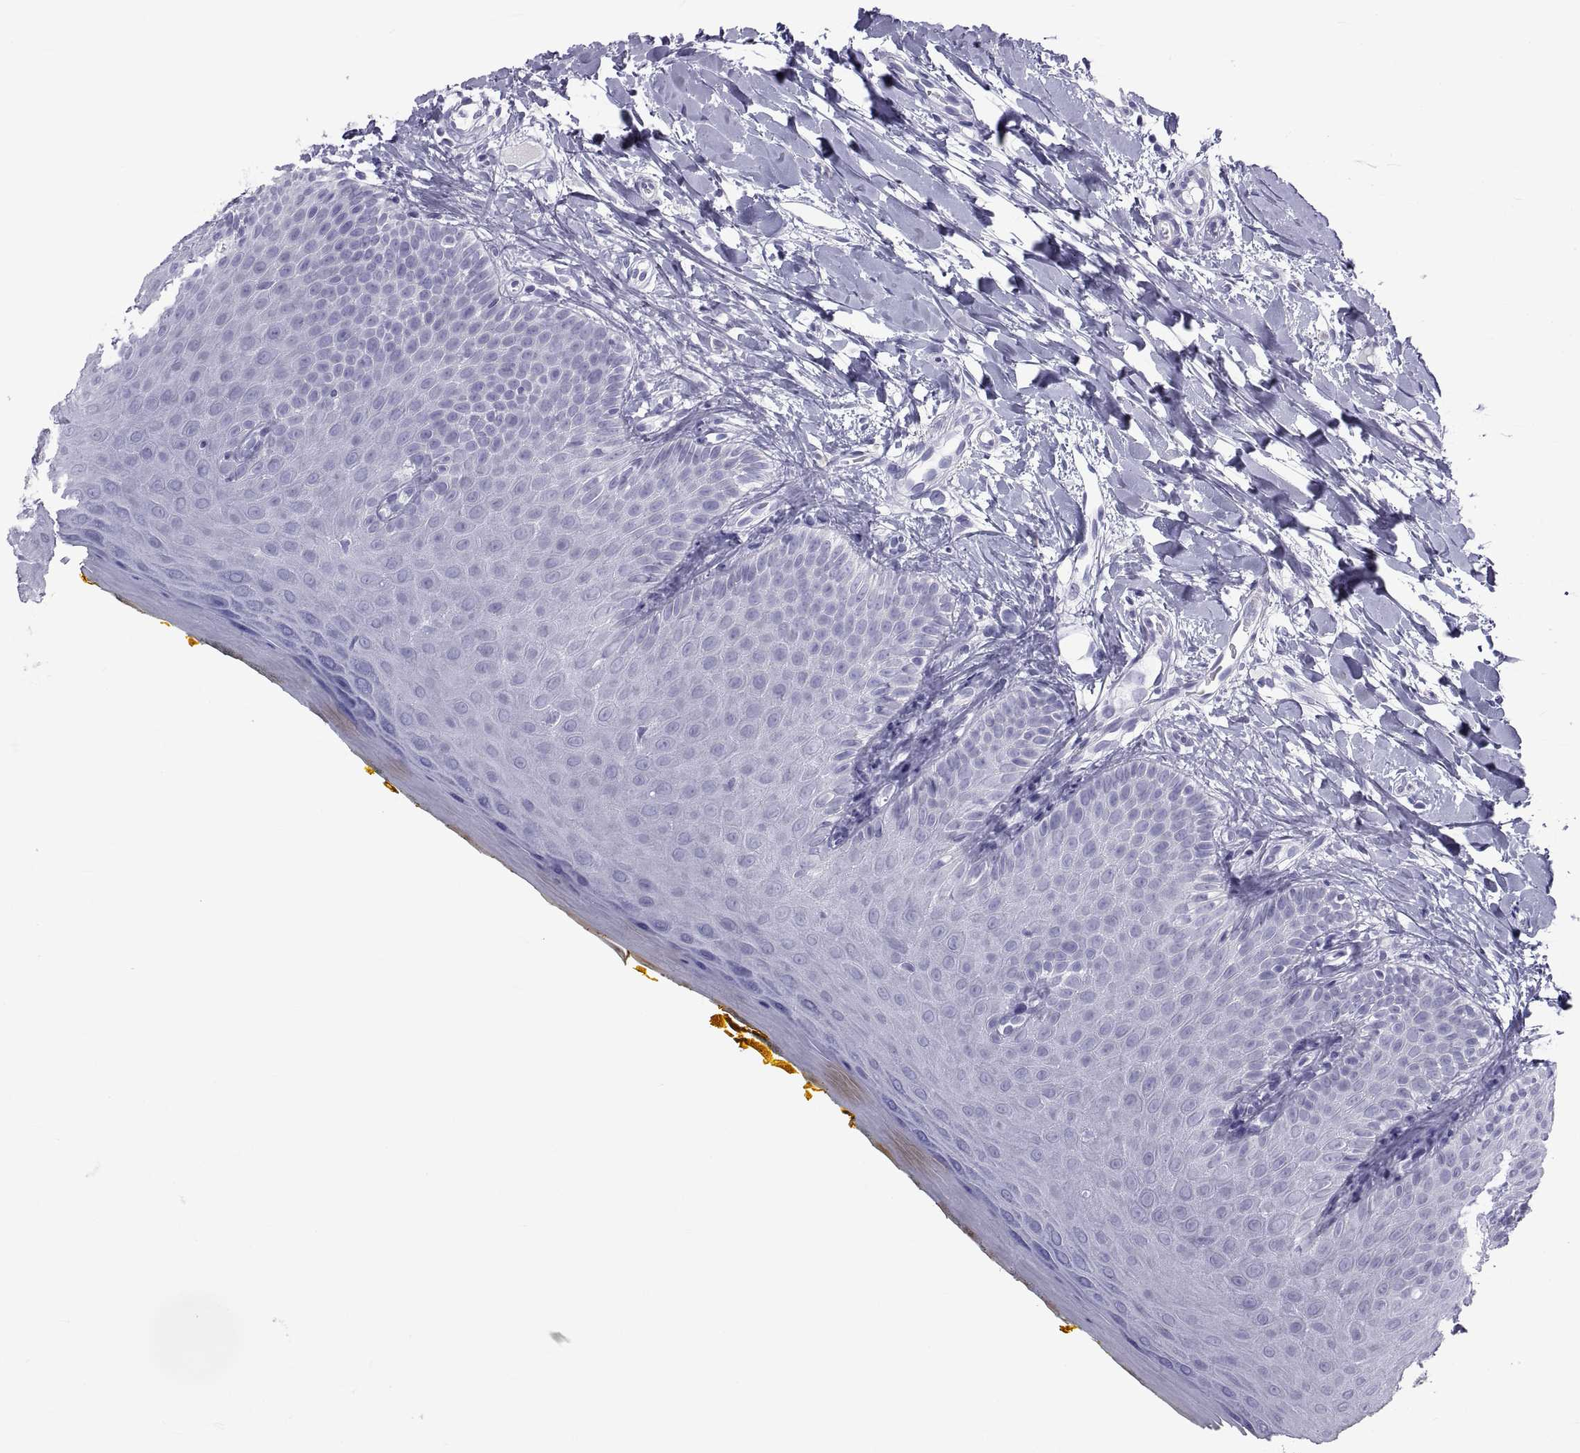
{"staining": {"intensity": "negative", "quantity": "none", "location": "none"}, "tissue": "oral mucosa", "cell_type": "Squamous epithelial cells", "image_type": "normal", "snomed": [{"axis": "morphology", "description": "Normal tissue, NOS"}, {"axis": "topography", "description": "Oral tissue"}], "caption": "IHC of normal oral mucosa exhibits no positivity in squamous epithelial cells.", "gene": "NPTX2", "patient": {"sex": "female", "age": 43}}